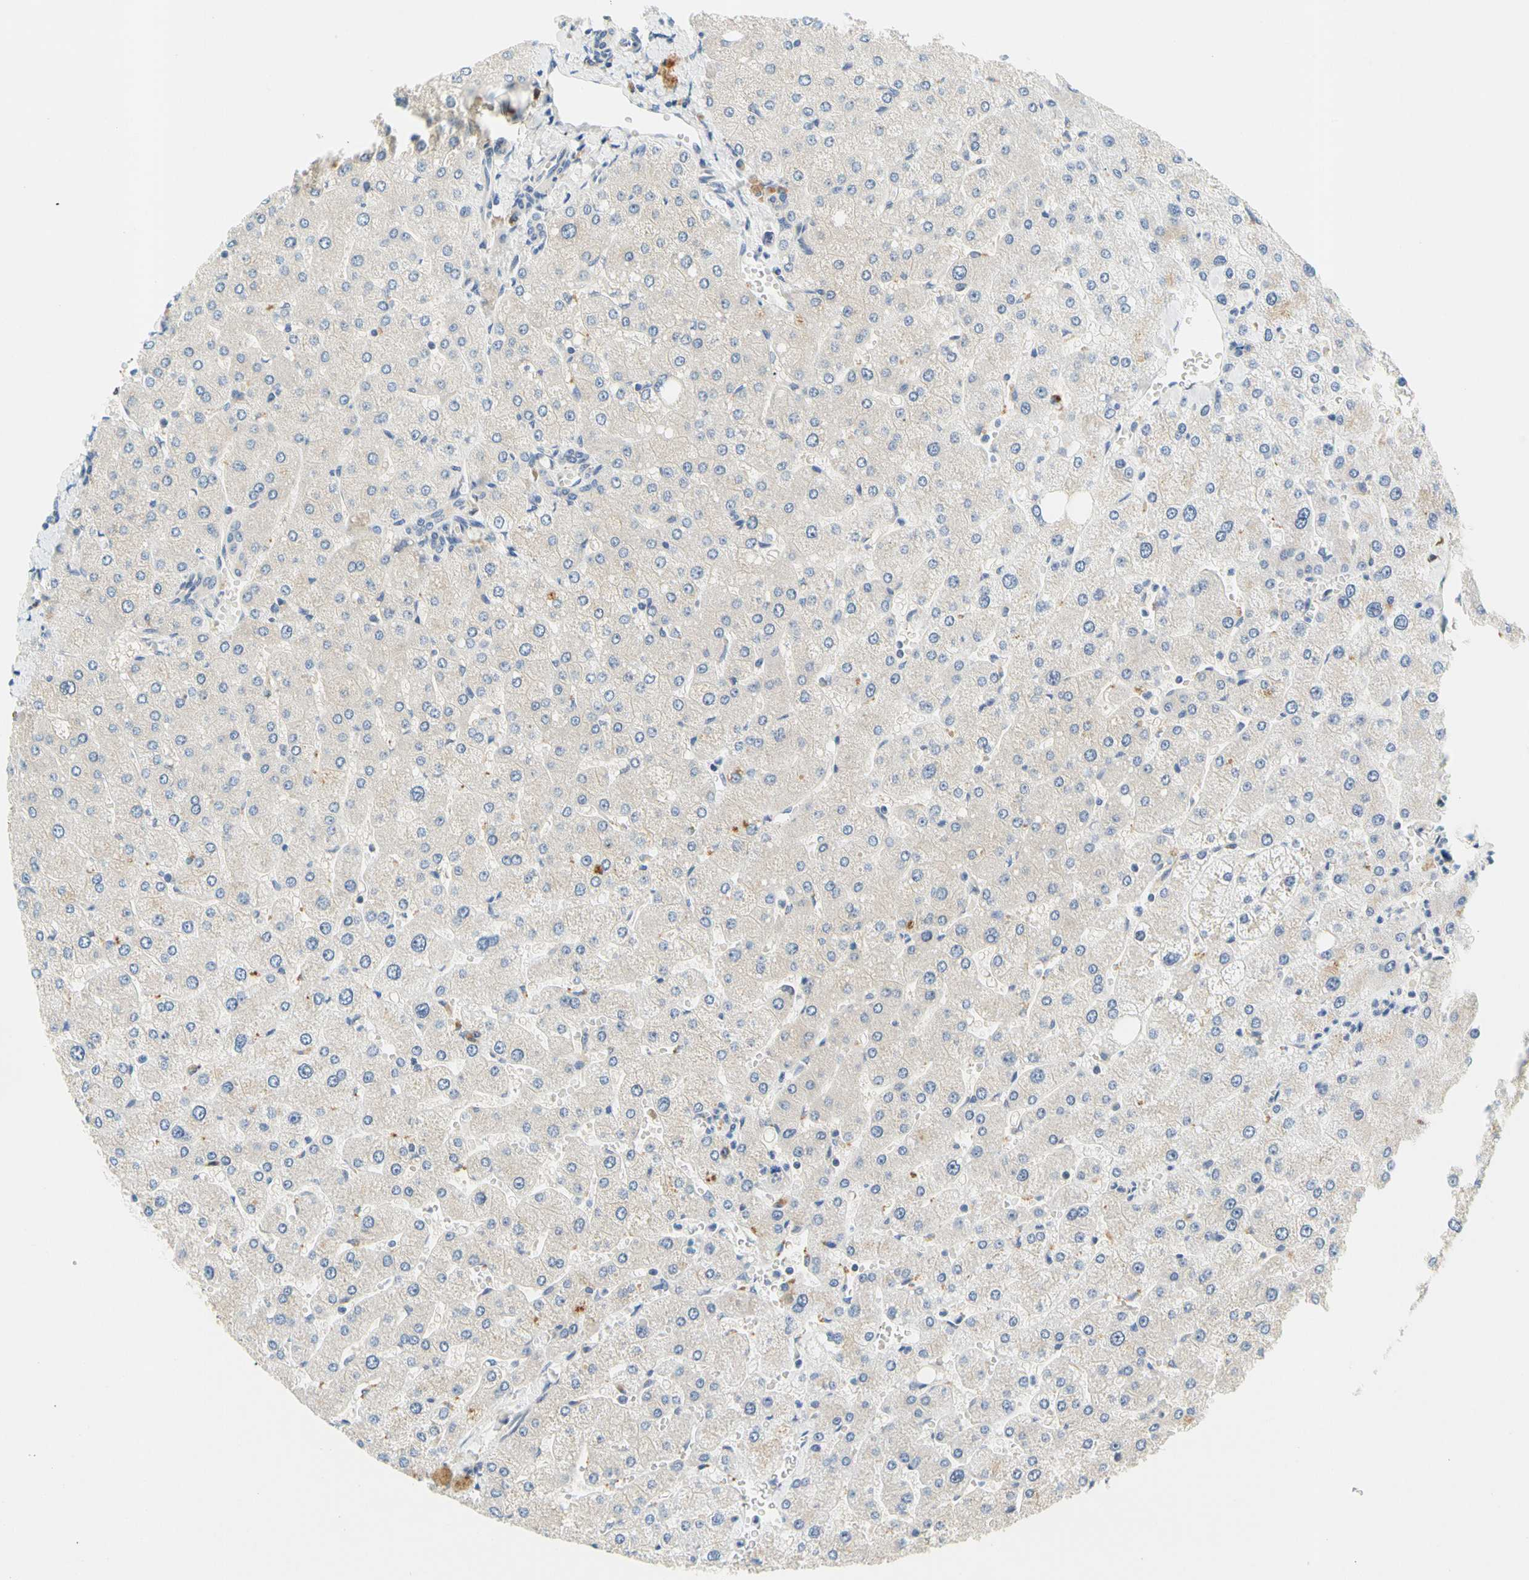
{"staining": {"intensity": "negative", "quantity": "none", "location": "none"}, "tissue": "liver", "cell_type": "Cholangiocytes", "image_type": "normal", "snomed": [{"axis": "morphology", "description": "Normal tissue, NOS"}, {"axis": "topography", "description": "Liver"}], "caption": "High power microscopy histopathology image of an IHC image of normal liver, revealing no significant staining in cholangiocytes.", "gene": "LRRC47", "patient": {"sex": "male", "age": 55}}